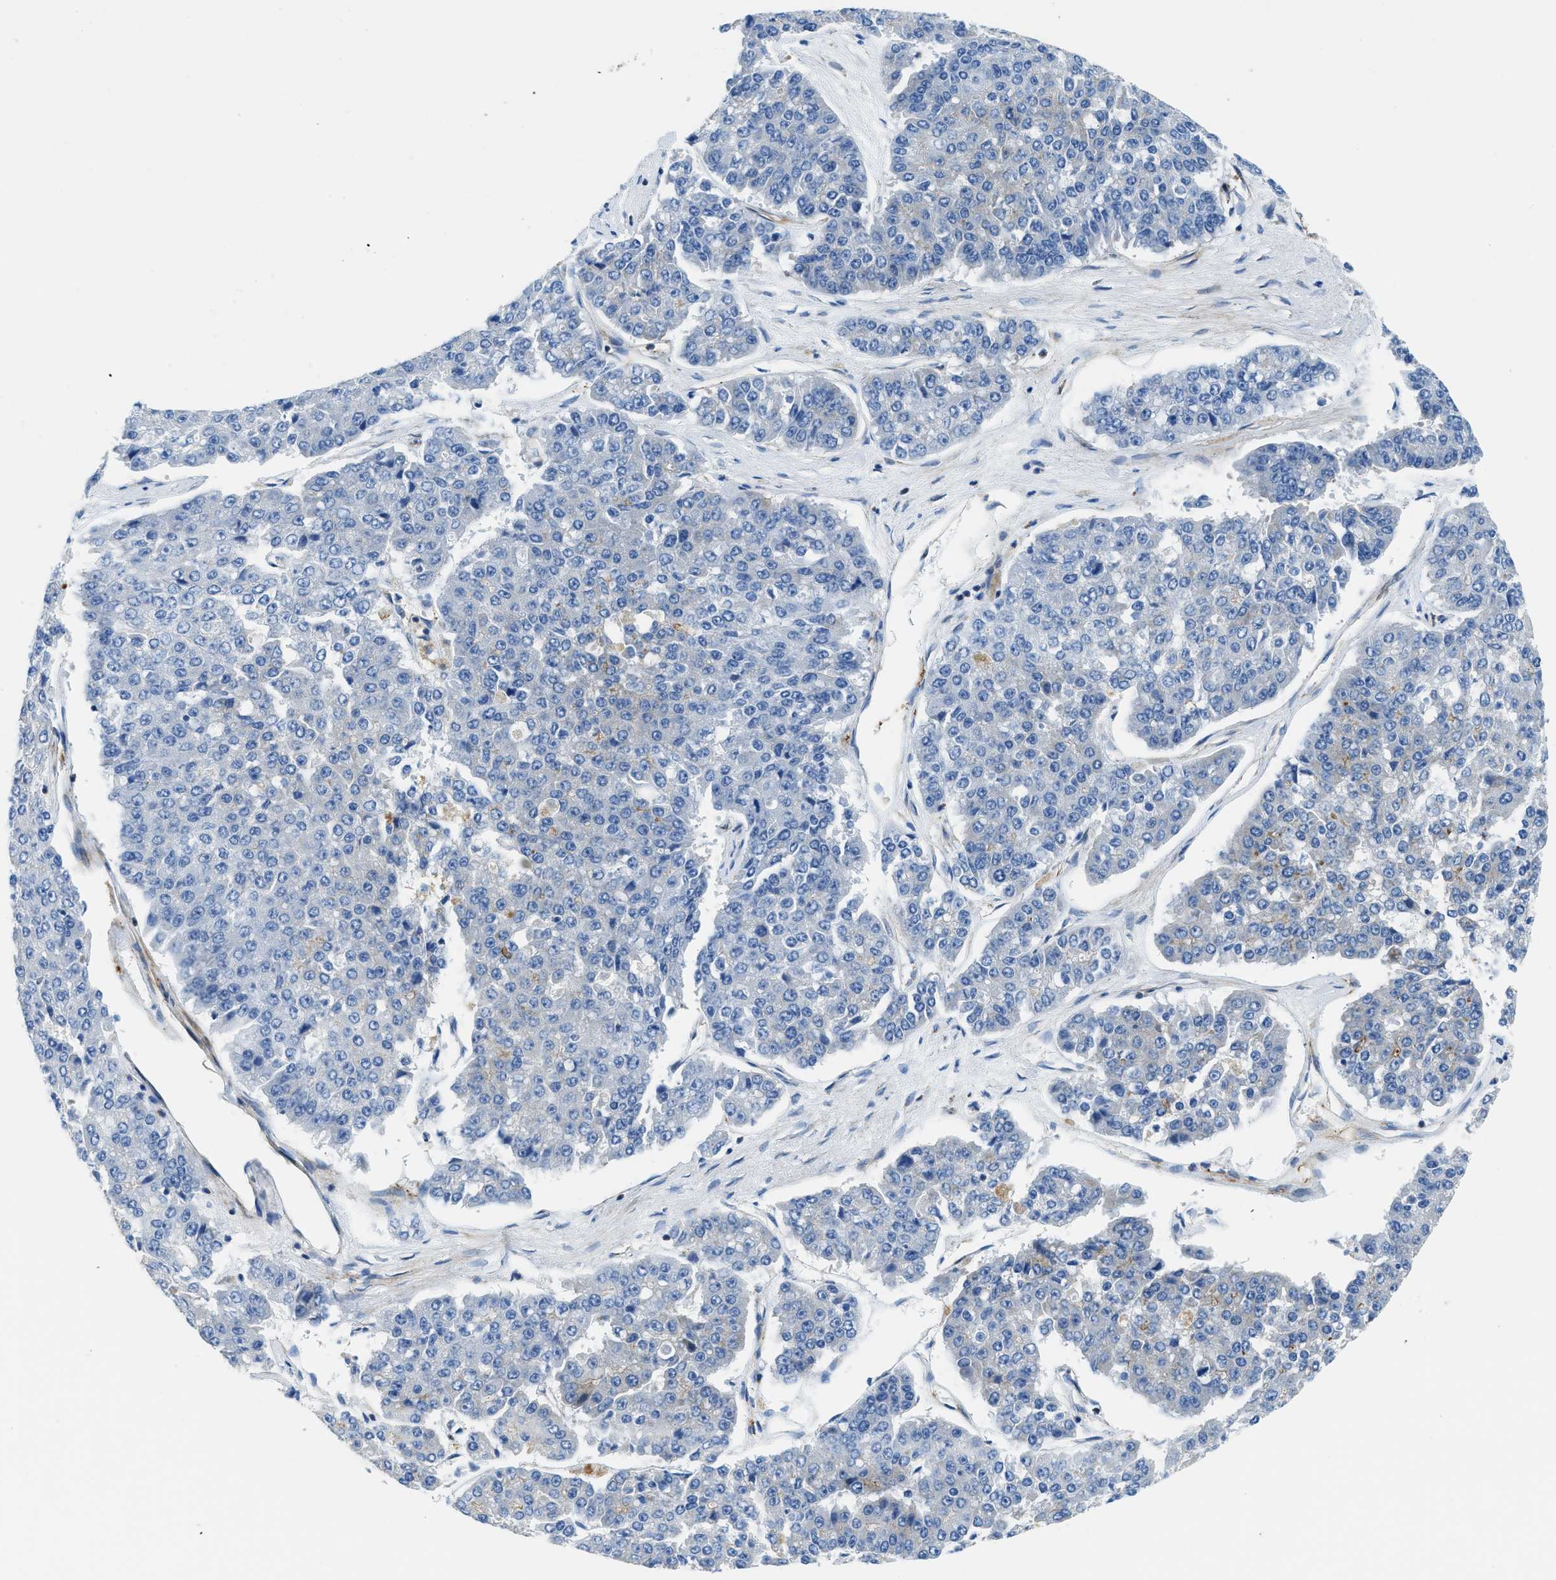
{"staining": {"intensity": "negative", "quantity": "none", "location": "none"}, "tissue": "pancreatic cancer", "cell_type": "Tumor cells", "image_type": "cancer", "snomed": [{"axis": "morphology", "description": "Adenocarcinoma, NOS"}, {"axis": "topography", "description": "Pancreas"}], "caption": "A histopathology image of human pancreatic cancer is negative for staining in tumor cells.", "gene": "CUTA", "patient": {"sex": "male", "age": 50}}